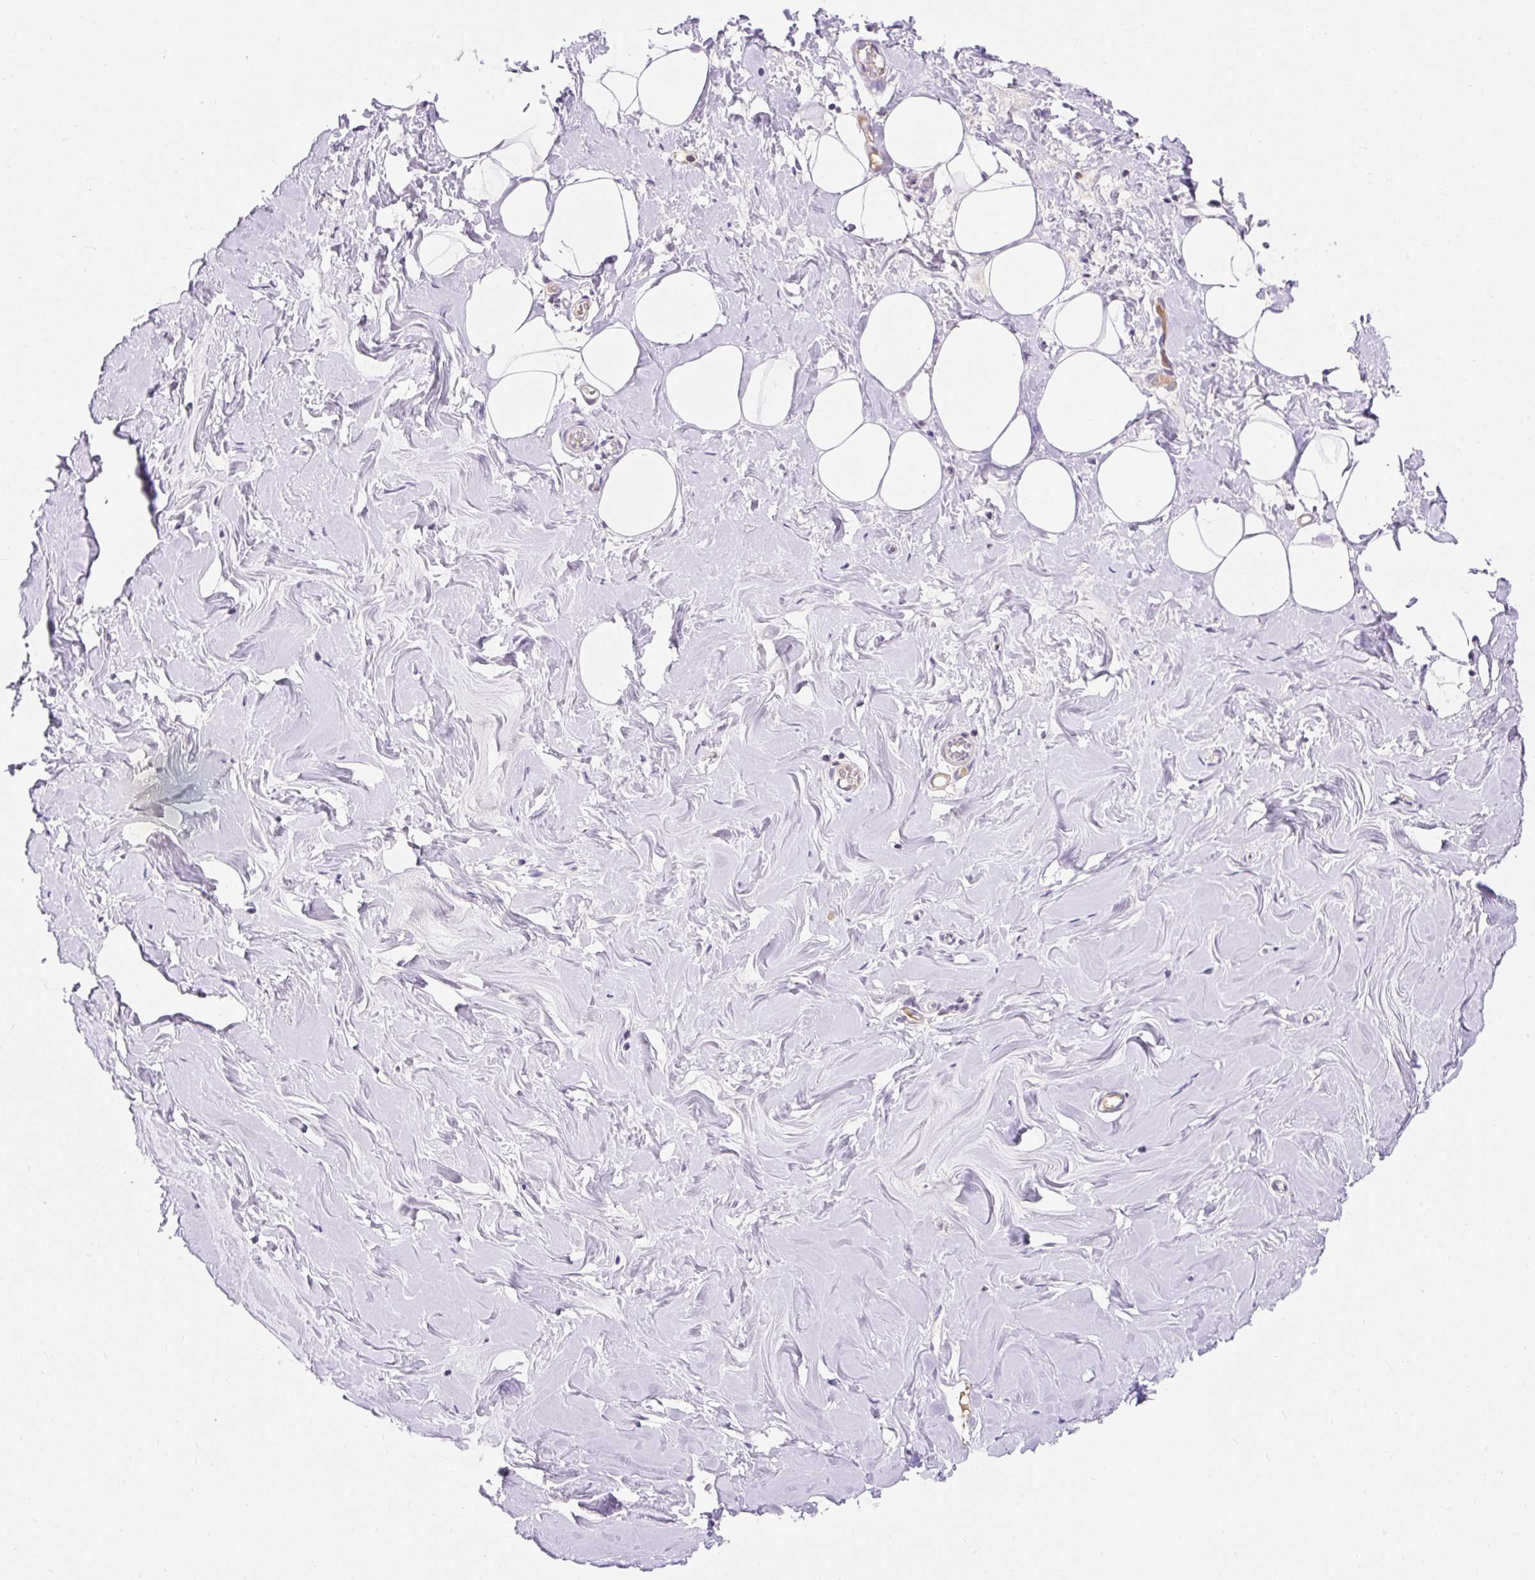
{"staining": {"intensity": "negative", "quantity": "none", "location": "none"}, "tissue": "breast", "cell_type": "Adipocytes", "image_type": "normal", "snomed": [{"axis": "morphology", "description": "Normal tissue, NOS"}, {"axis": "topography", "description": "Breast"}], "caption": "An immunohistochemistry (IHC) image of unremarkable breast is shown. There is no staining in adipocytes of breast. The staining is performed using DAB brown chromogen with nuclei counter-stained in using hematoxylin.", "gene": "TMEM150C", "patient": {"sex": "female", "age": 27}}